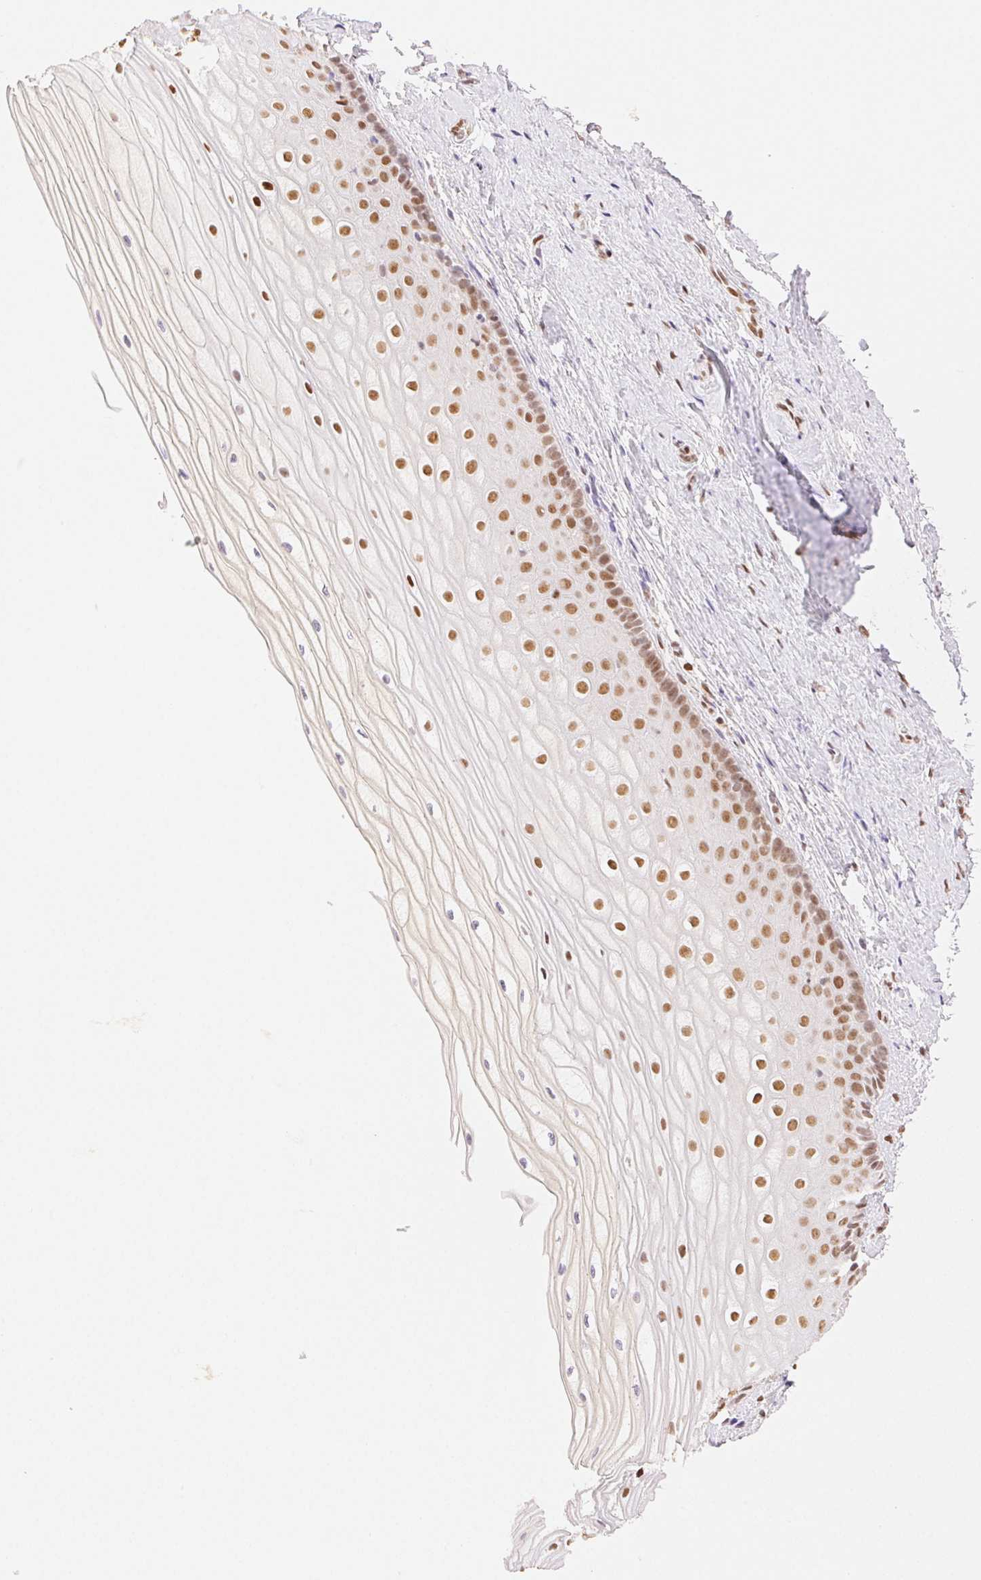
{"staining": {"intensity": "moderate", "quantity": "25%-75%", "location": "nuclear"}, "tissue": "vagina", "cell_type": "Squamous epithelial cells", "image_type": "normal", "snomed": [{"axis": "morphology", "description": "Normal tissue, NOS"}, {"axis": "topography", "description": "Vagina"}], "caption": "Vagina stained for a protein (brown) displays moderate nuclear positive positivity in approximately 25%-75% of squamous epithelial cells.", "gene": "H2AZ1", "patient": {"sex": "female", "age": 52}}